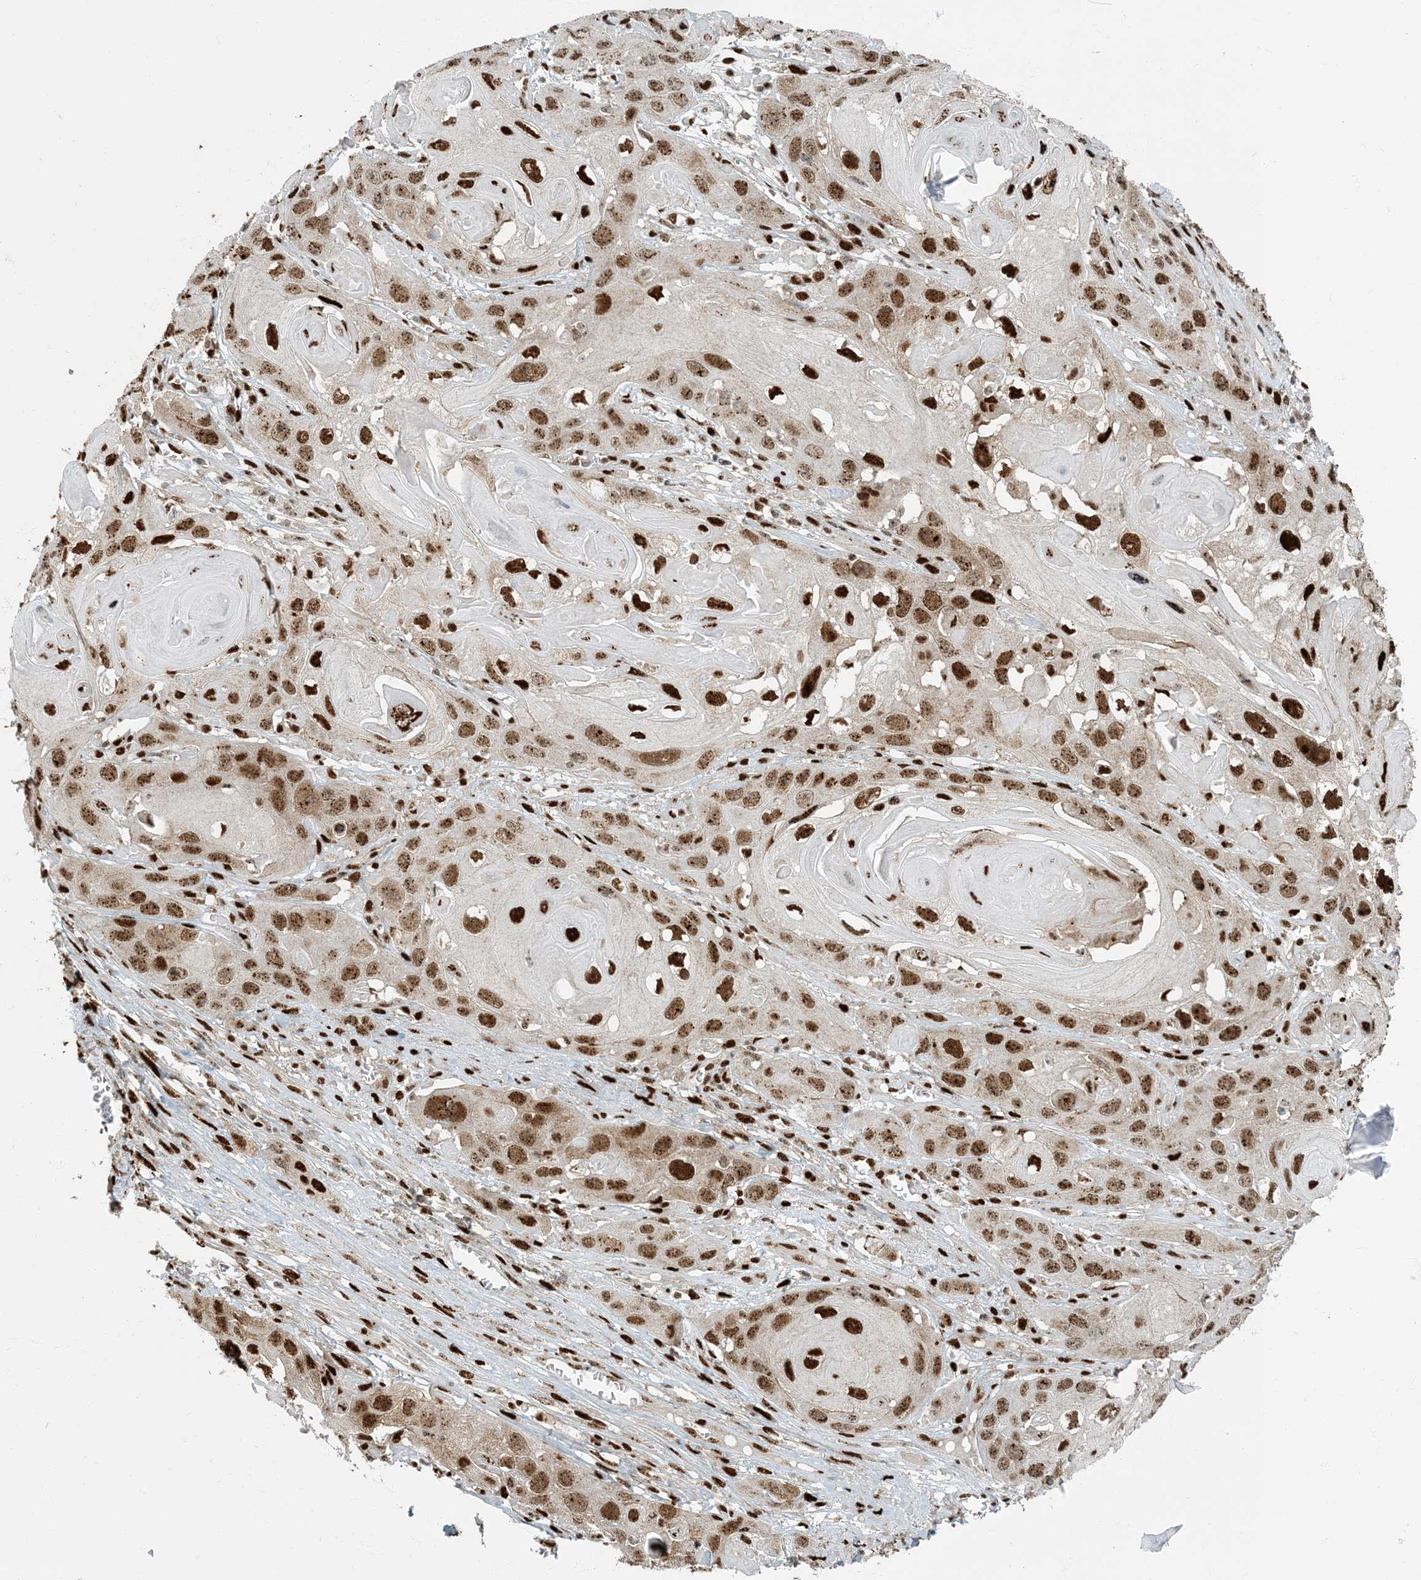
{"staining": {"intensity": "strong", "quantity": ">75%", "location": "nuclear"}, "tissue": "skin cancer", "cell_type": "Tumor cells", "image_type": "cancer", "snomed": [{"axis": "morphology", "description": "Squamous cell carcinoma, NOS"}, {"axis": "topography", "description": "Skin"}], "caption": "IHC photomicrograph of neoplastic tissue: skin cancer stained using IHC demonstrates high levels of strong protein expression localized specifically in the nuclear of tumor cells, appearing as a nuclear brown color.", "gene": "MBD1", "patient": {"sex": "male", "age": 55}}